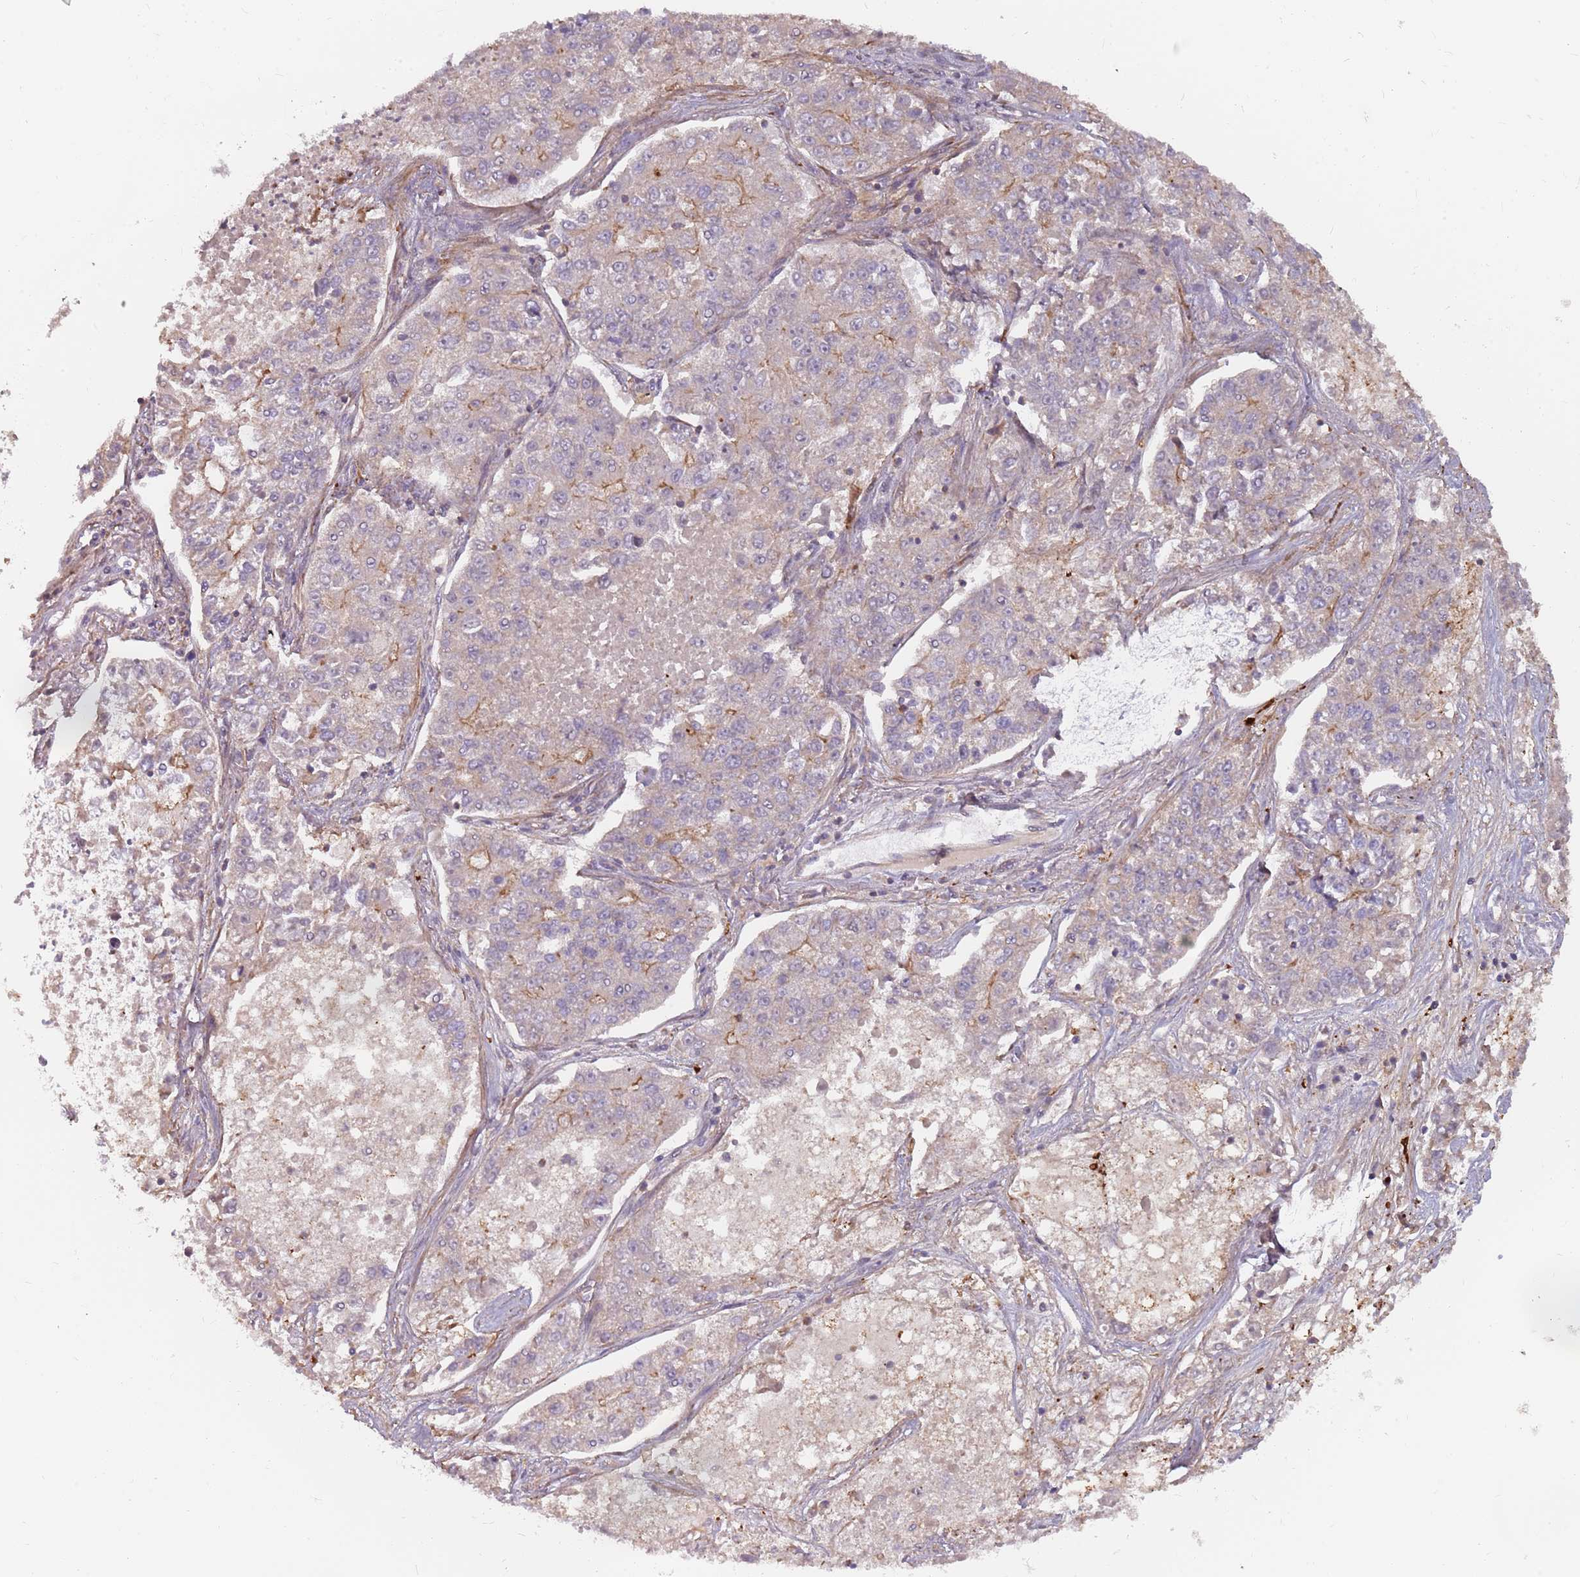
{"staining": {"intensity": "moderate", "quantity": "<25%", "location": "cytoplasmic/membranous"}, "tissue": "lung cancer", "cell_type": "Tumor cells", "image_type": "cancer", "snomed": [{"axis": "morphology", "description": "Adenocarcinoma, NOS"}, {"axis": "topography", "description": "Lung"}], "caption": "Immunohistochemistry of lung cancer displays low levels of moderate cytoplasmic/membranous staining in approximately <25% of tumor cells.", "gene": "PPP1R14C", "patient": {"sex": "male", "age": 49}}